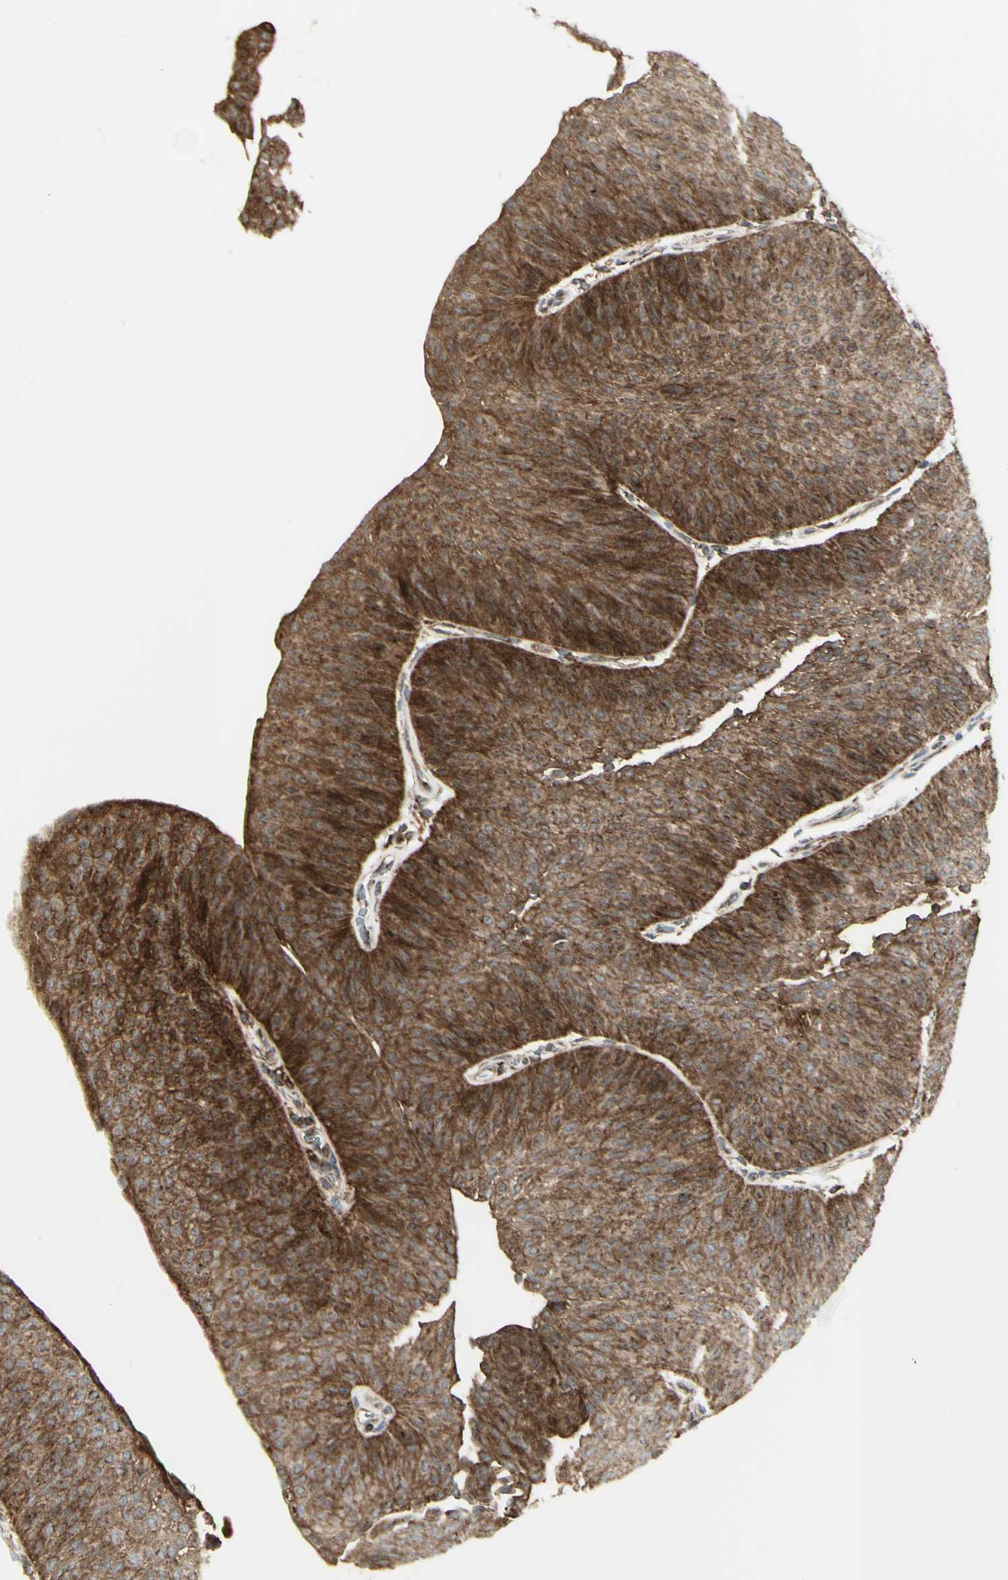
{"staining": {"intensity": "strong", "quantity": ">75%", "location": "cytoplasmic/membranous"}, "tissue": "urothelial cancer", "cell_type": "Tumor cells", "image_type": "cancer", "snomed": [{"axis": "morphology", "description": "Urothelial carcinoma, Low grade"}, {"axis": "topography", "description": "Urinary bladder"}], "caption": "Strong cytoplasmic/membranous protein positivity is identified in approximately >75% of tumor cells in urothelial cancer.", "gene": "NAPA", "patient": {"sex": "female", "age": 60}}